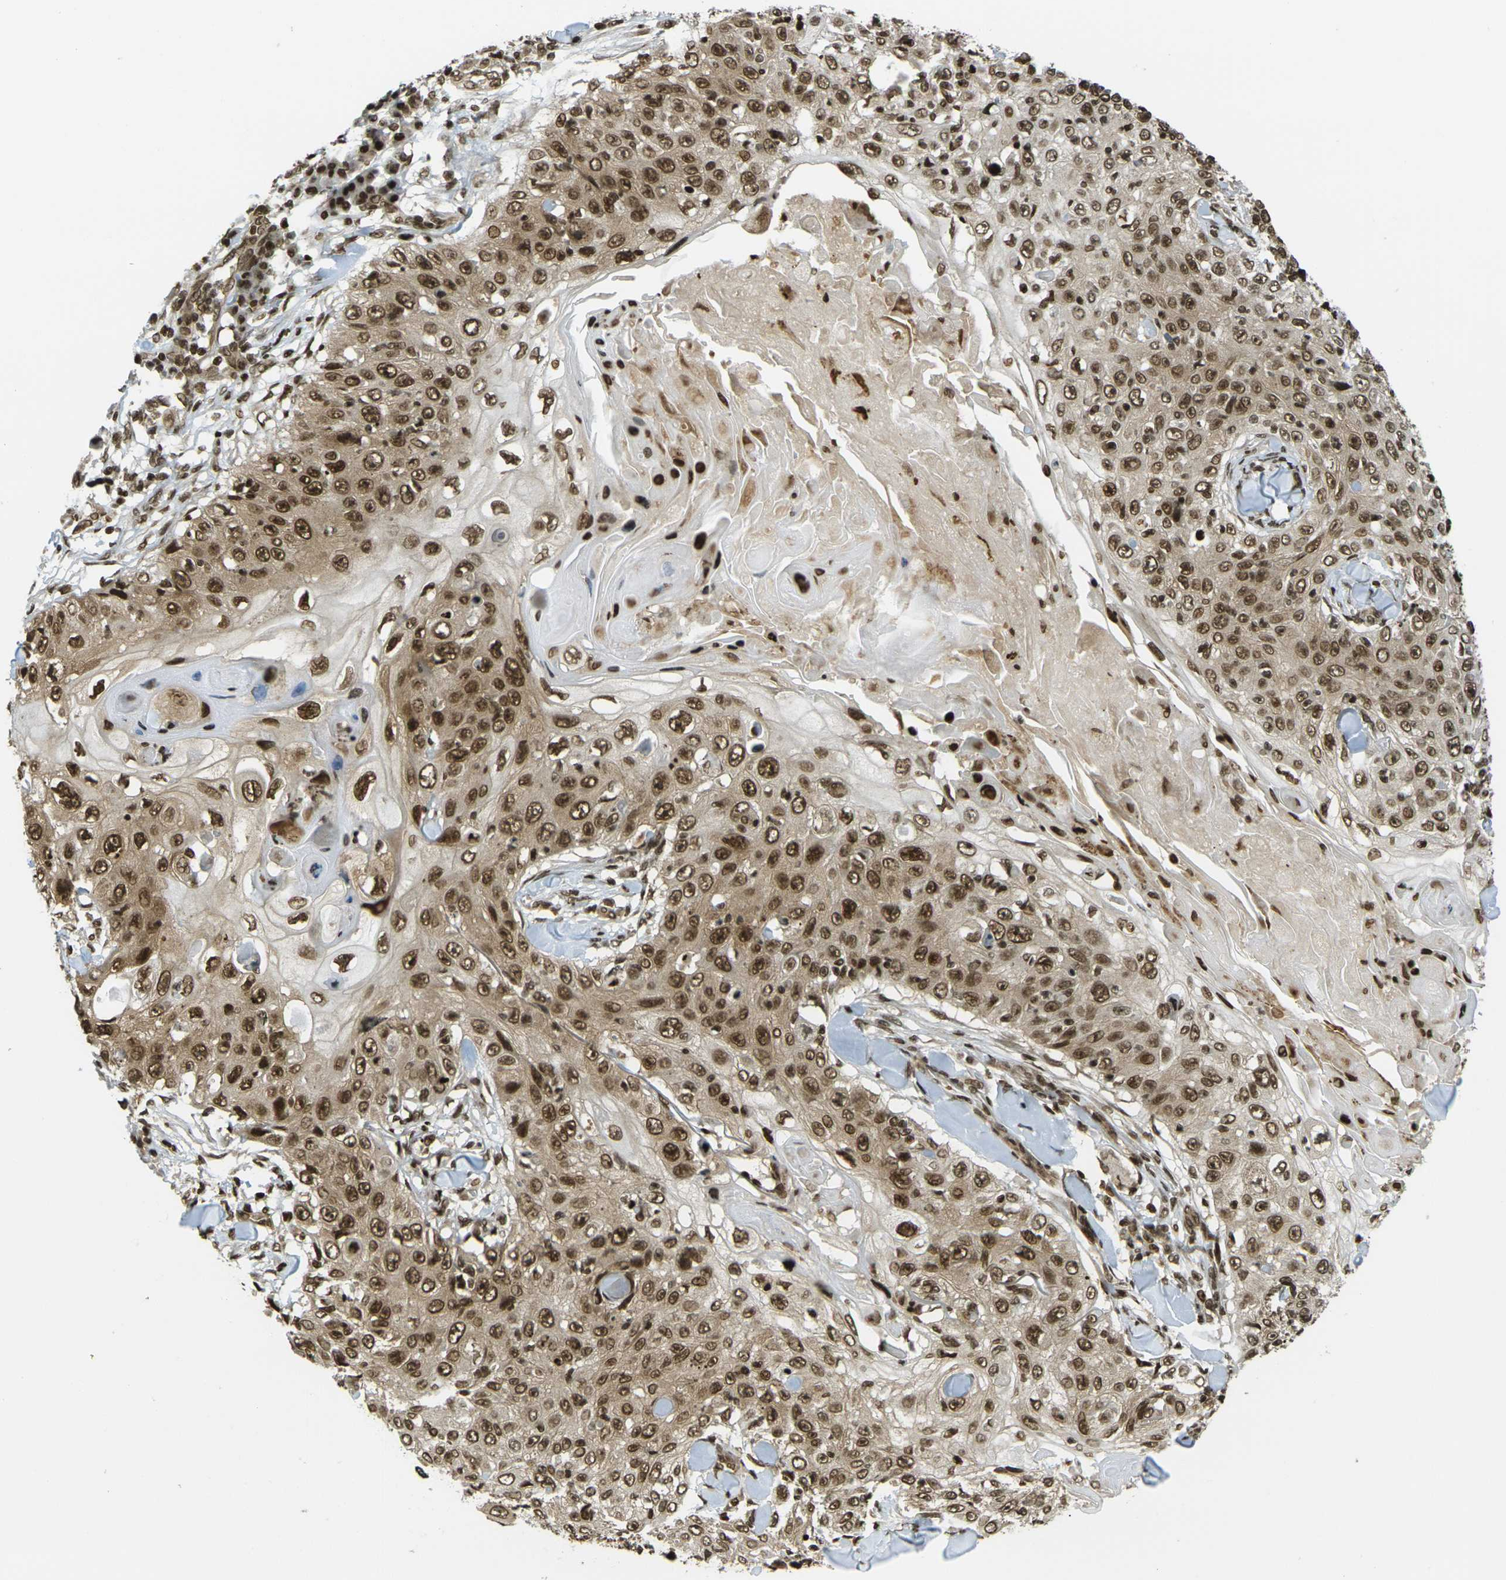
{"staining": {"intensity": "moderate", "quantity": ">75%", "location": "cytoplasmic/membranous,nuclear"}, "tissue": "skin cancer", "cell_type": "Tumor cells", "image_type": "cancer", "snomed": [{"axis": "morphology", "description": "Squamous cell carcinoma, NOS"}, {"axis": "topography", "description": "Skin"}], "caption": "Moderate cytoplasmic/membranous and nuclear protein staining is identified in about >75% of tumor cells in squamous cell carcinoma (skin).", "gene": "RUVBL2", "patient": {"sex": "male", "age": 86}}